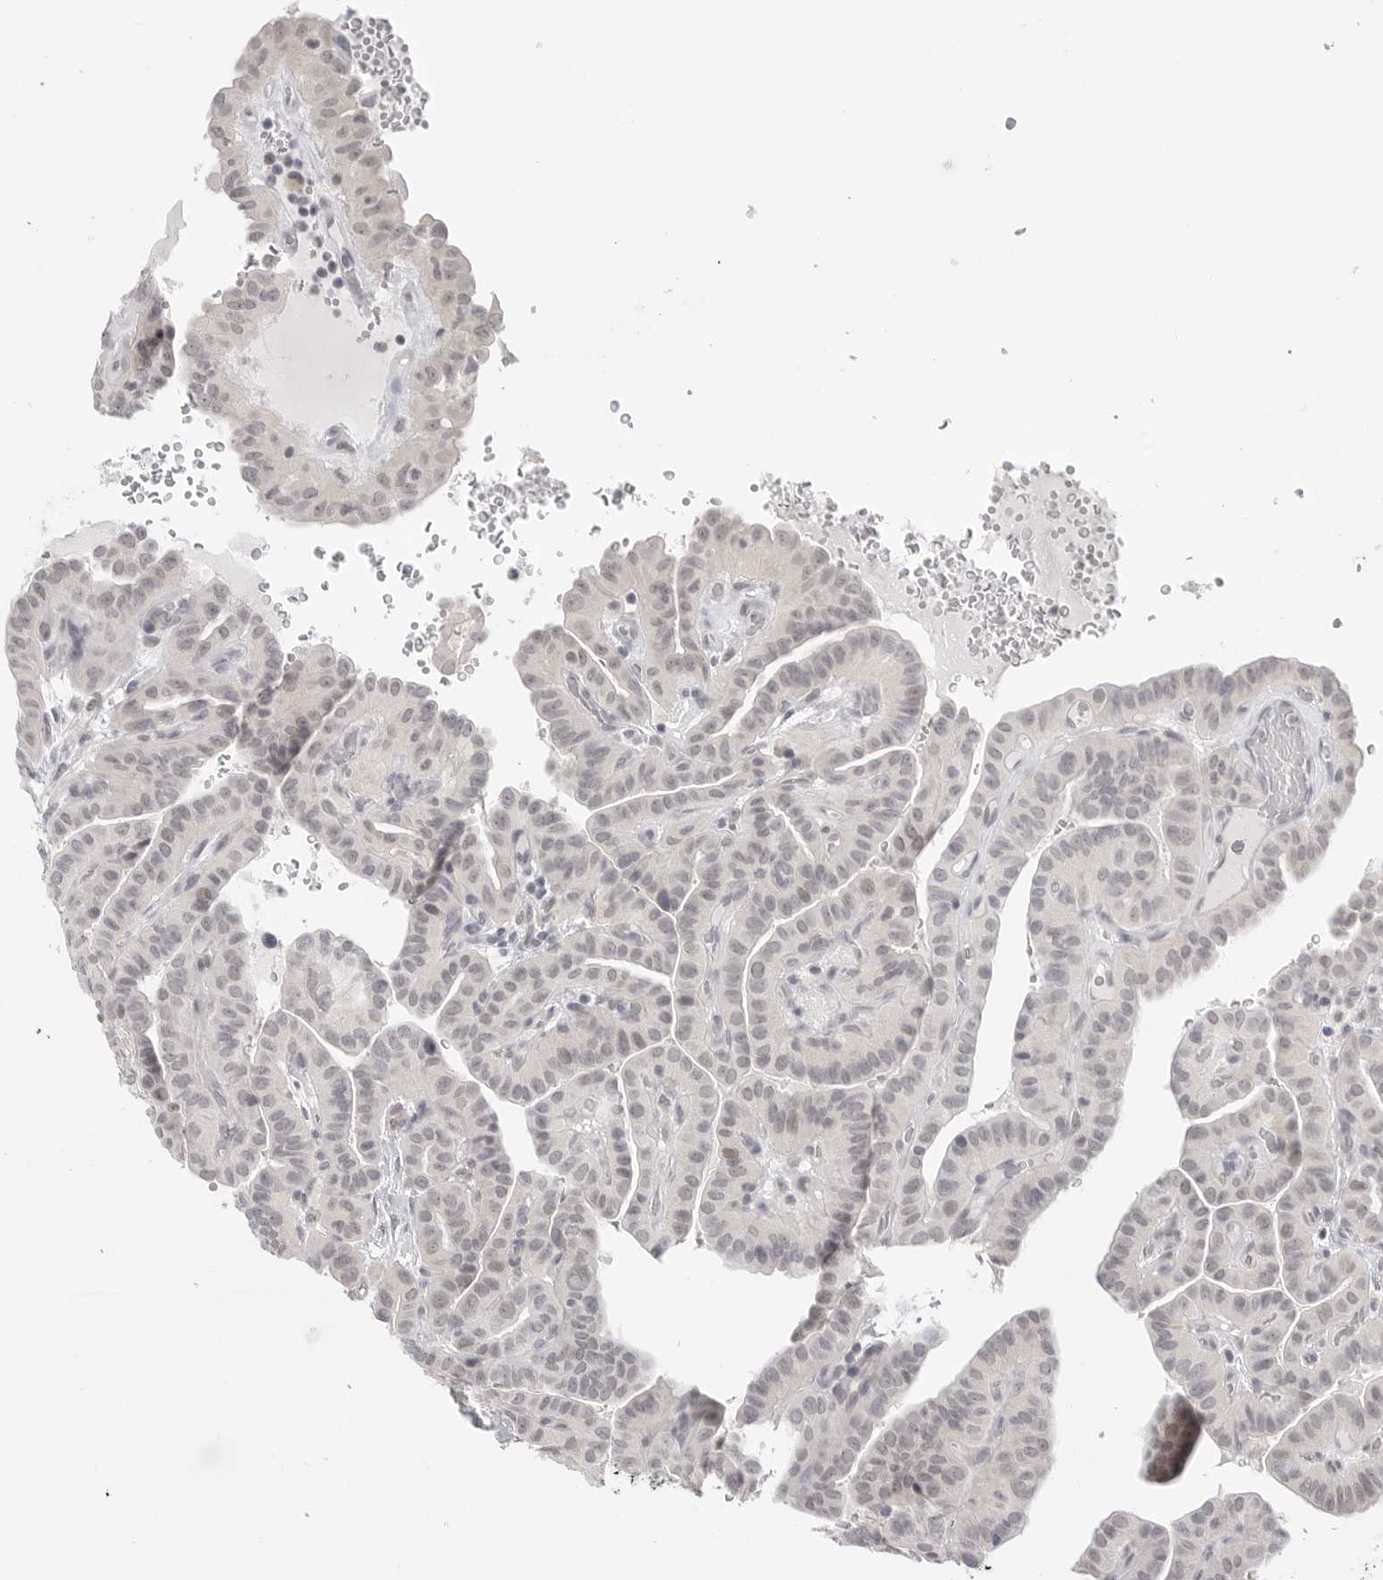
{"staining": {"intensity": "negative", "quantity": "none", "location": "none"}, "tissue": "thyroid cancer", "cell_type": "Tumor cells", "image_type": "cancer", "snomed": [{"axis": "morphology", "description": "Papillary adenocarcinoma, NOS"}, {"axis": "topography", "description": "Thyroid gland"}], "caption": "This histopathology image is of thyroid papillary adenocarcinoma stained with IHC to label a protein in brown with the nuclei are counter-stained blue. There is no expression in tumor cells. (IHC, brightfield microscopy, high magnification).", "gene": "KLK11", "patient": {"sex": "male", "age": 77}}